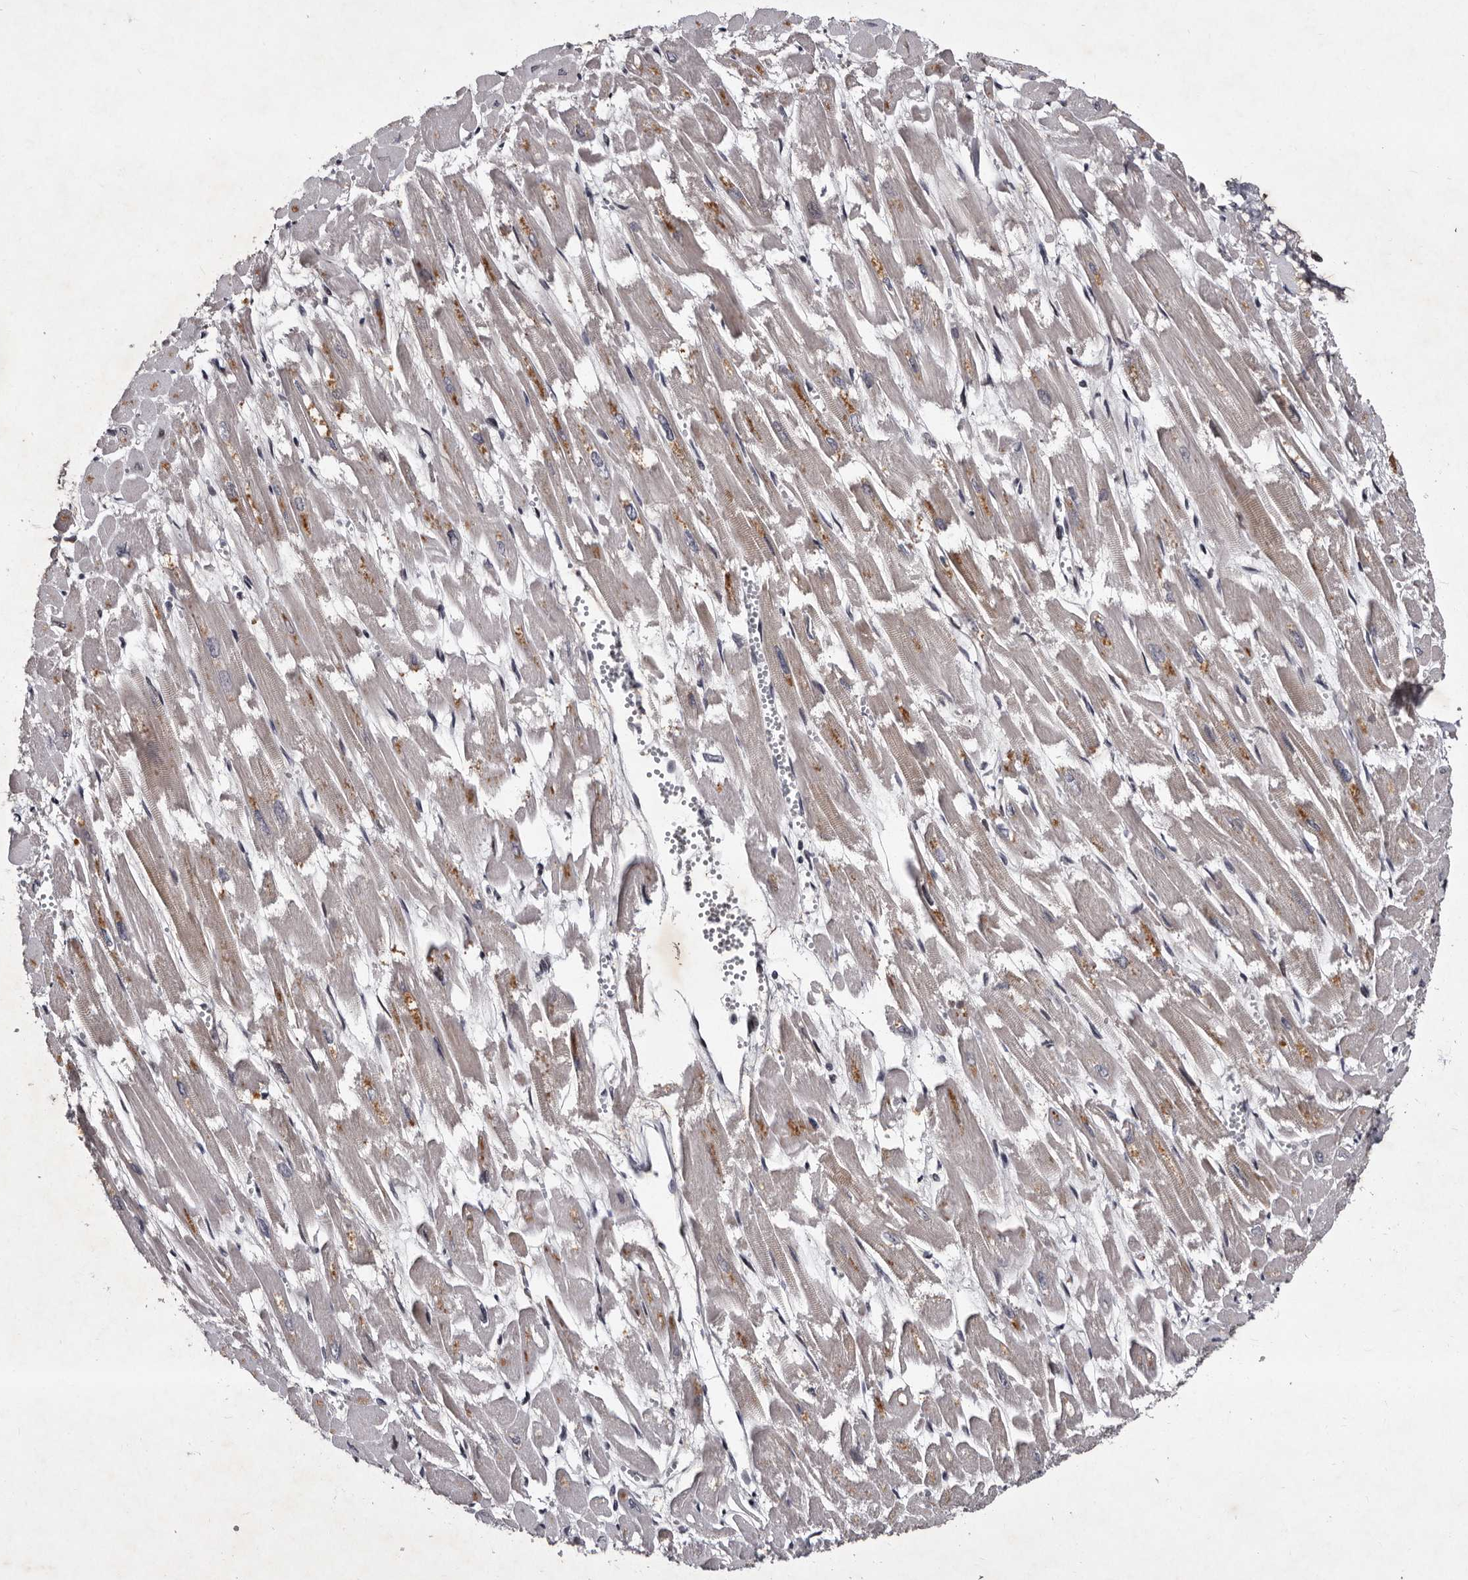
{"staining": {"intensity": "moderate", "quantity": "25%-75%", "location": "cytoplasmic/membranous"}, "tissue": "heart muscle", "cell_type": "Cardiomyocytes", "image_type": "normal", "snomed": [{"axis": "morphology", "description": "Normal tissue, NOS"}, {"axis": "topography", "description": "Heart"}], "caption": "Protein staining of benign heart muscle shows moderate cytoplasmic/membranous positivity in about 25%-75% of cardiomyocytes. The protein is shown in brown color, while the nuclei are stained blue.", "gene": "TNKS", "patient": {"sex": "male", "age": 54}}